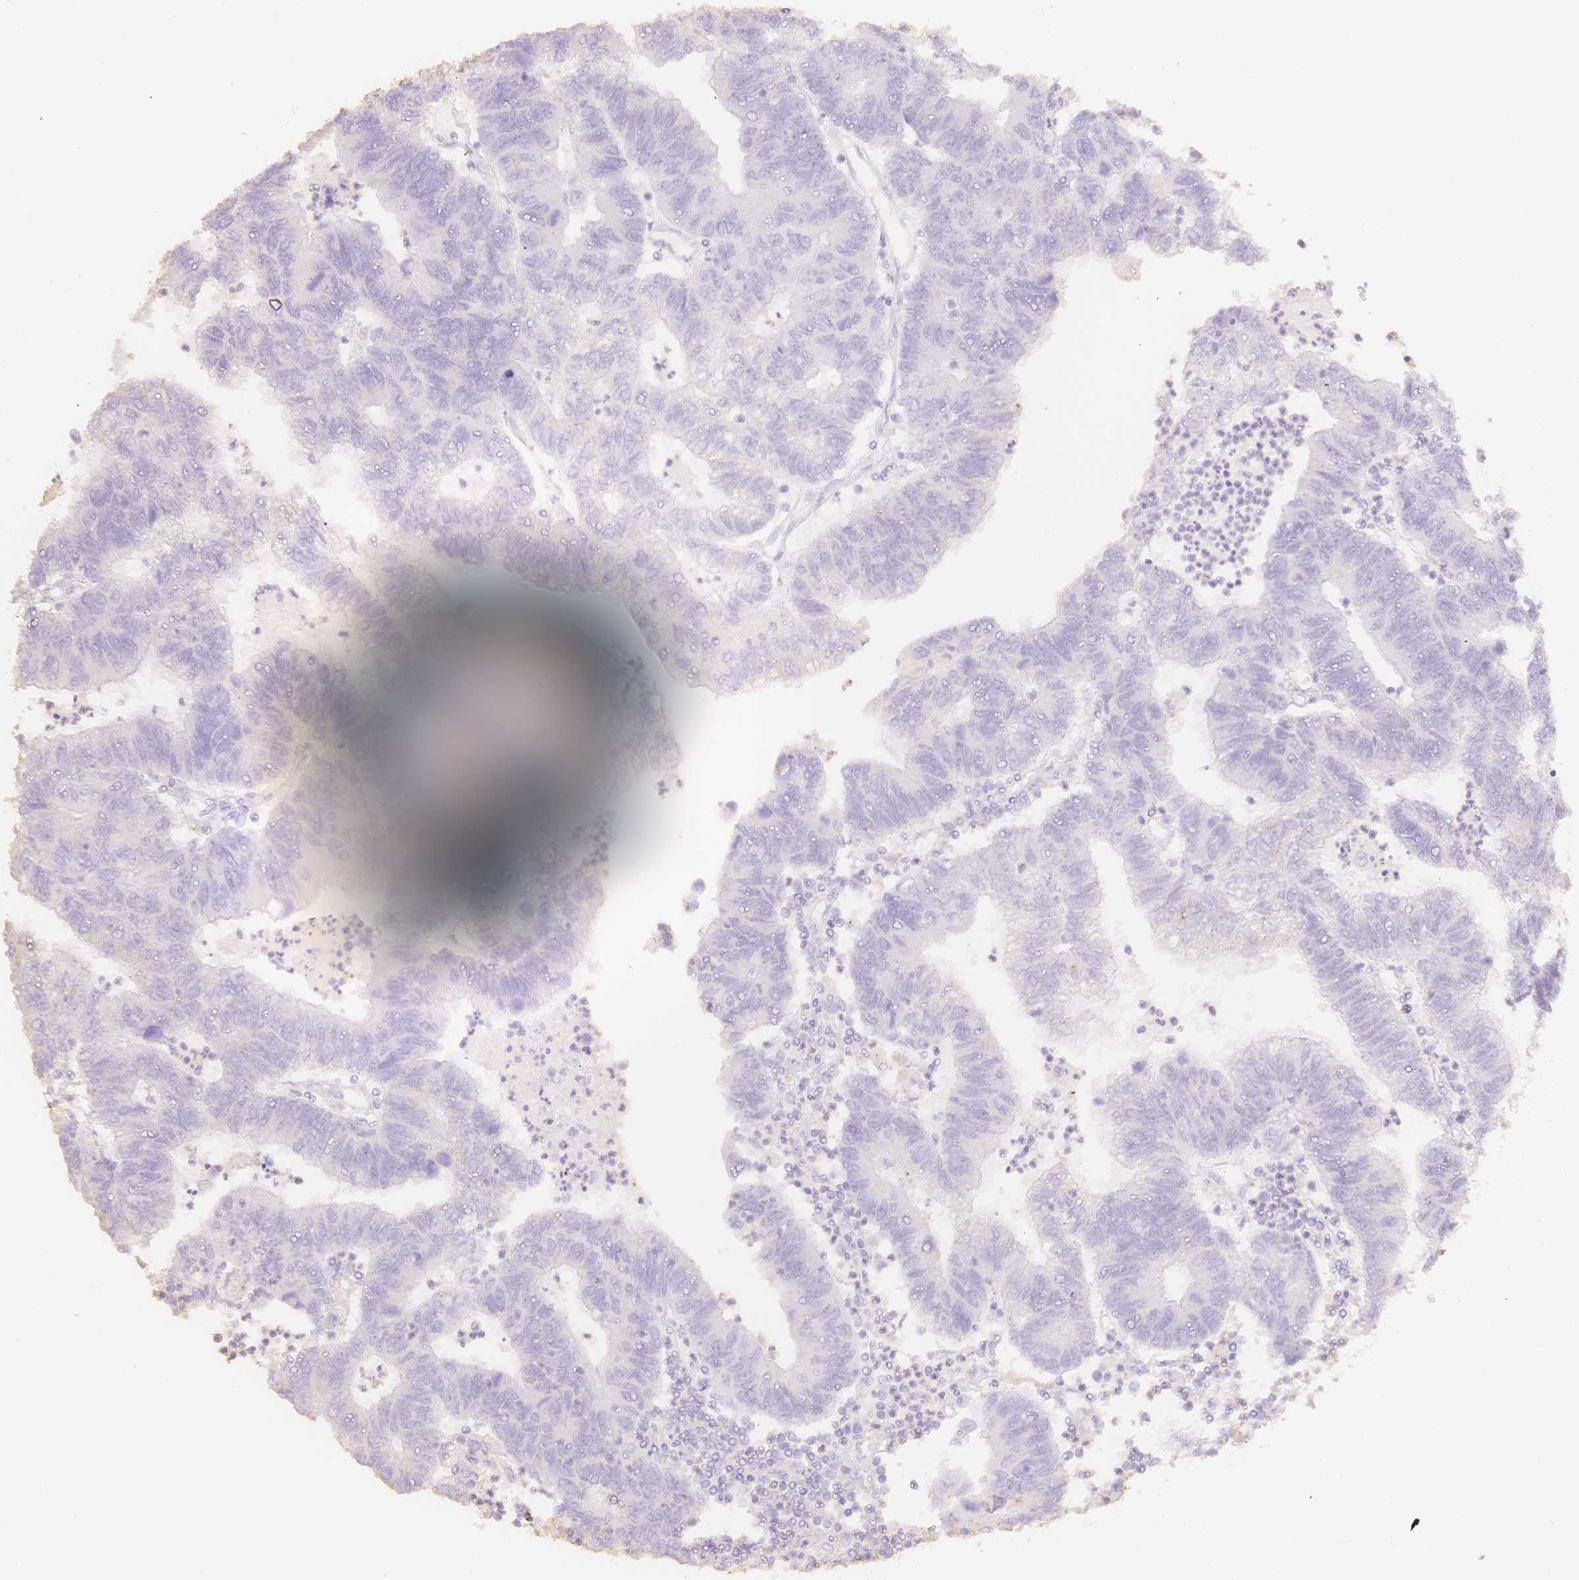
{"staining": {"intensity": "negative", "quantity": "none", "location": "none"}, "tissue": "colorectal cancer", "cell_type": "Tumor cells", "image_type": "cancer", "snomed": [{"axis": "morphology", "description": "Adenocarcinoma, NOS"}, {"axis": "topography", "description": "Colon"}], "caption": "An immunohistochemistry image of colorectal adenocarcinoma is shown. There is no staining in tumor cells of colorectal adenocarcinoma. Nuclei are stained in blue.", "gene": "MBOAT7", "patient": {"sex": "female", "age": 48}}